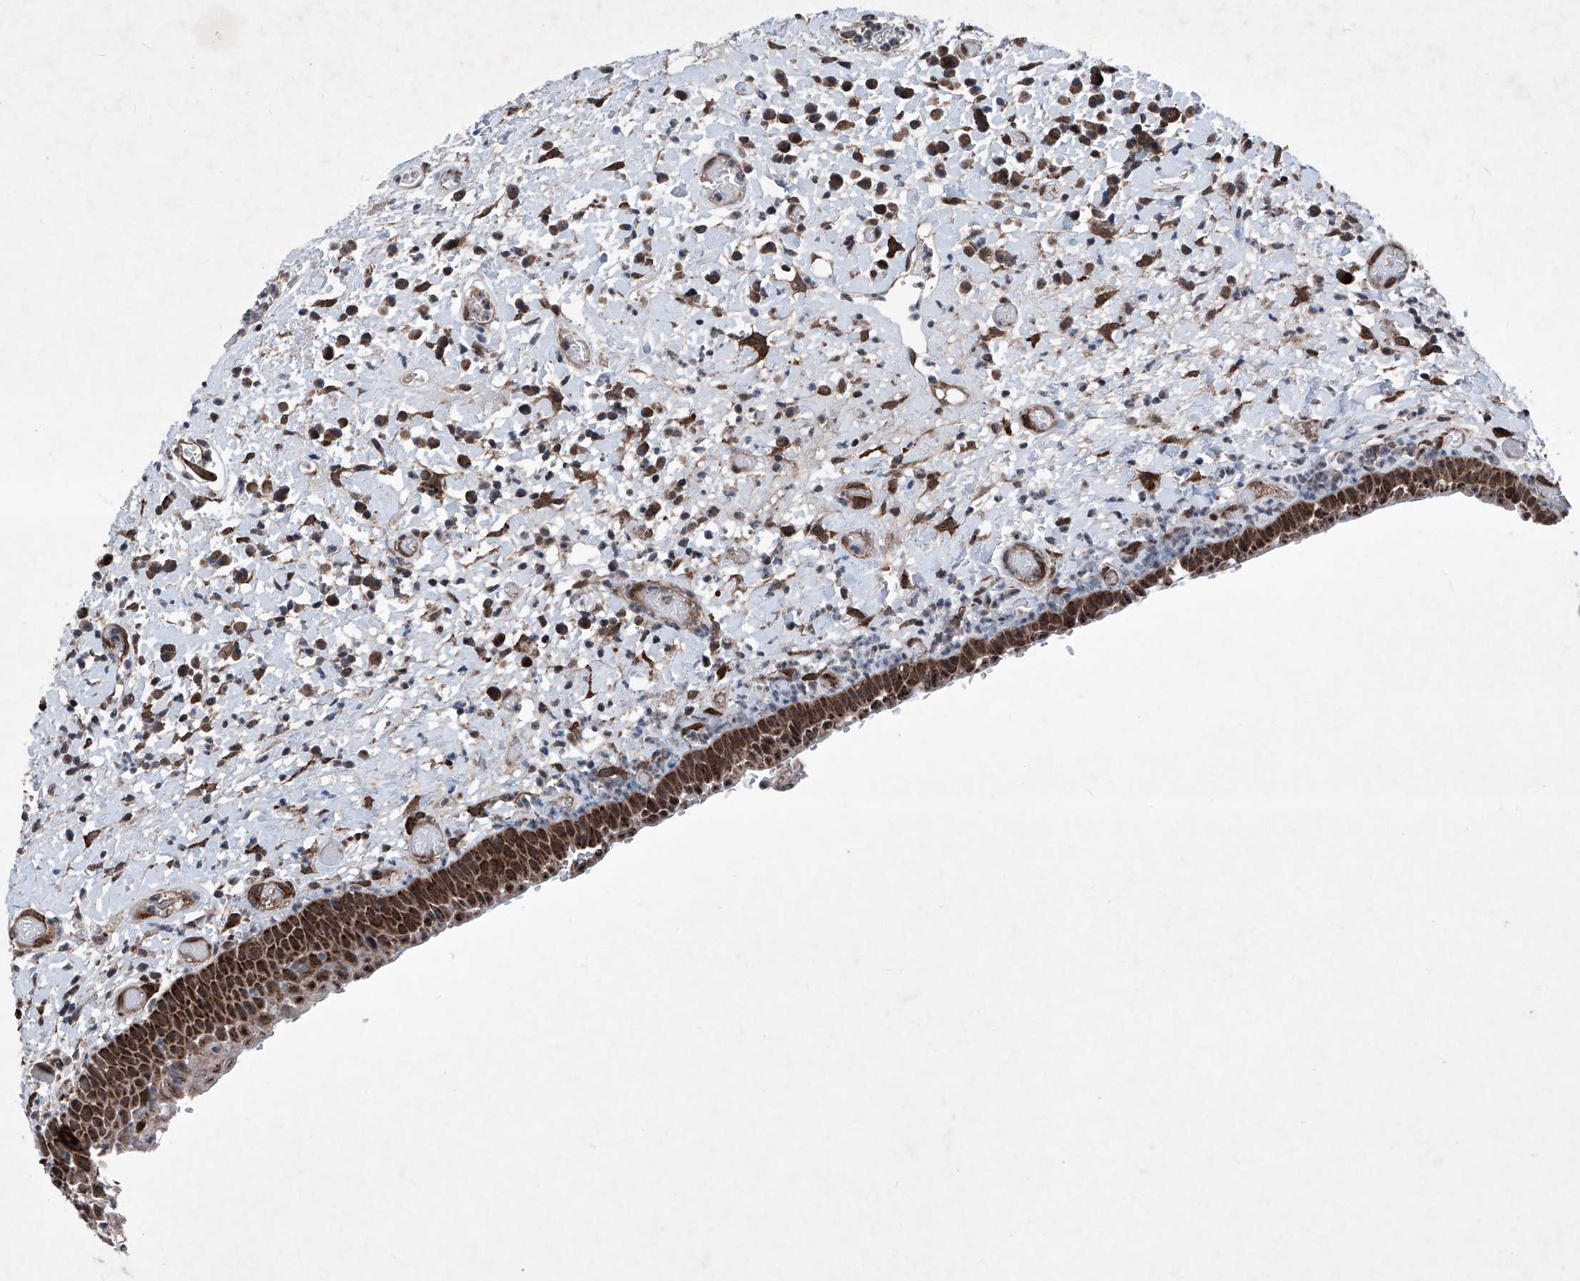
{"staining": {"intensity": "strong", "quantity": ">75%", "location": "nuclear"}, "tissue": "oral mucosa", "cell_type": "Squamous epithelial cells", "image_type": "normal", "snomed": [{"axis": "morphology", "description": "Normal tissue, NOS"}, {"axis": "topography", "description": "Oral tissue"}], "caption": "Immunohistochemical staining of benign oral mucosa shows strong nuclear protein positivity in about >75% of squamous epithelial cells.", "gene": "COA7", "patient": {"sex": "female", "age": 76}}